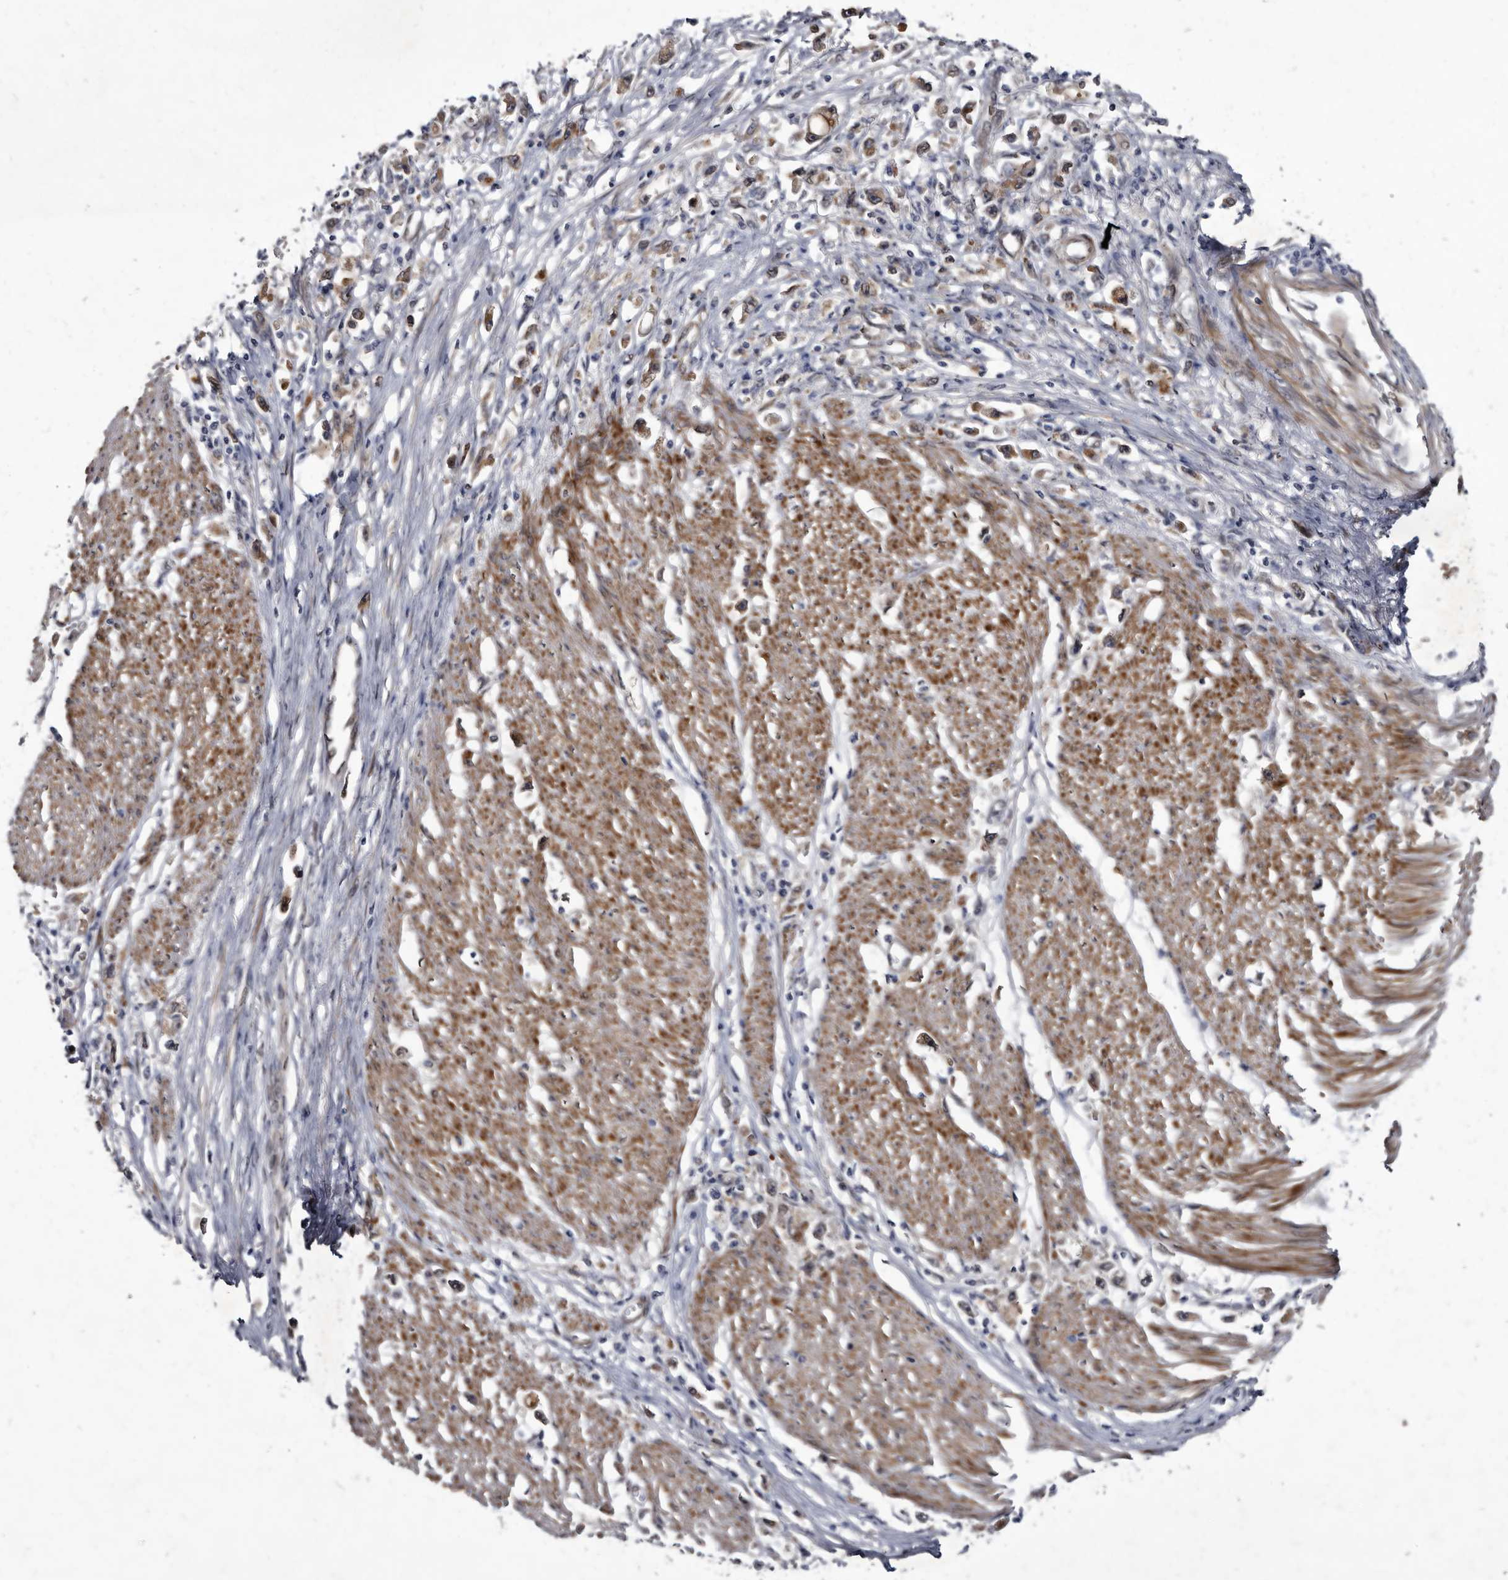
{"staining": {"intensity": "weak", "quantity": ">75%", "location": "cytoplasmic/membranous"}, "tissue": "stomach cancer", "cell_type": "Tumor cells", "image_type": "cancer", "snomed": [{"axis": "morphology", "description": "Adenocarcinoma, NOS"}, {"axis": "topography", "description": "Stomach"}], "caption": "Tumor cells exhibit weak cytoplasmic/membranous positivity in about >75% of cells in adenocarcinoma (stomach). The staining was performed using DAB (3,3'-diaminobenzidine) to visualize the protein expression in brown, while the nuclei were stained in blue with hematoxylin (Magnification: 20x).", "gene": "PROM1", "patient": {"sex": "female", "age": 59}}